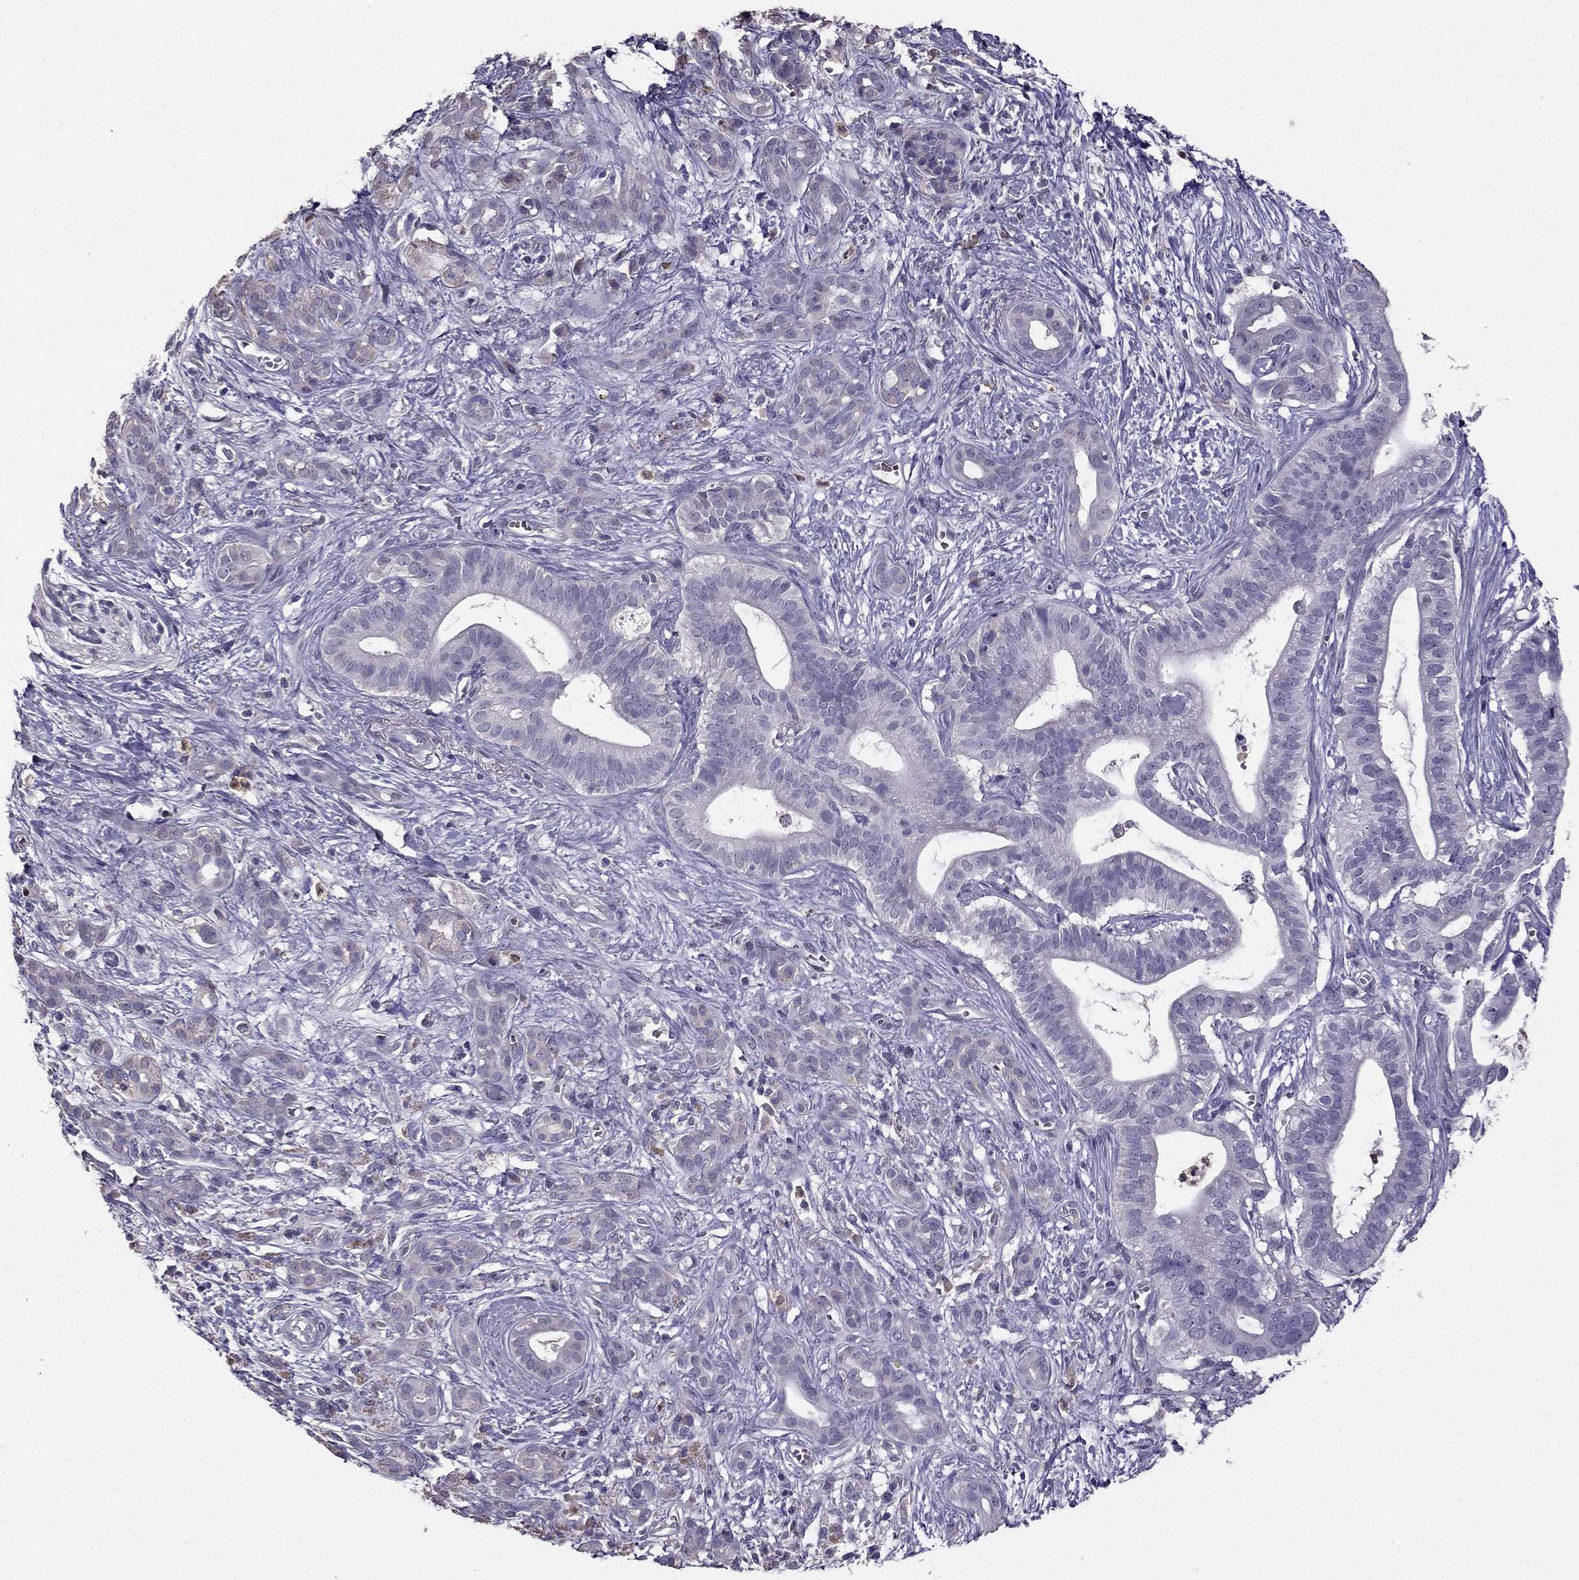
{"staining": {"intensity": "negative", "quantity": "none", "location": "none"}, "tissue": "pancreatic cancer", "cell_type": "Tumor cells", "image_type": "cancer", "snomed": [{"axis": "morphology", "description": "Adenocarcinoma, NOS"}, {"axis": "topography", "description": "Pancreas"}], "caption": "Immunohistochemical staining of pancreatic cancer (adenocarcinoma) reveals no significant staining in tumor cells.", "gene": "RFLNB", "patient": {"sex": "male", "age": 61}}